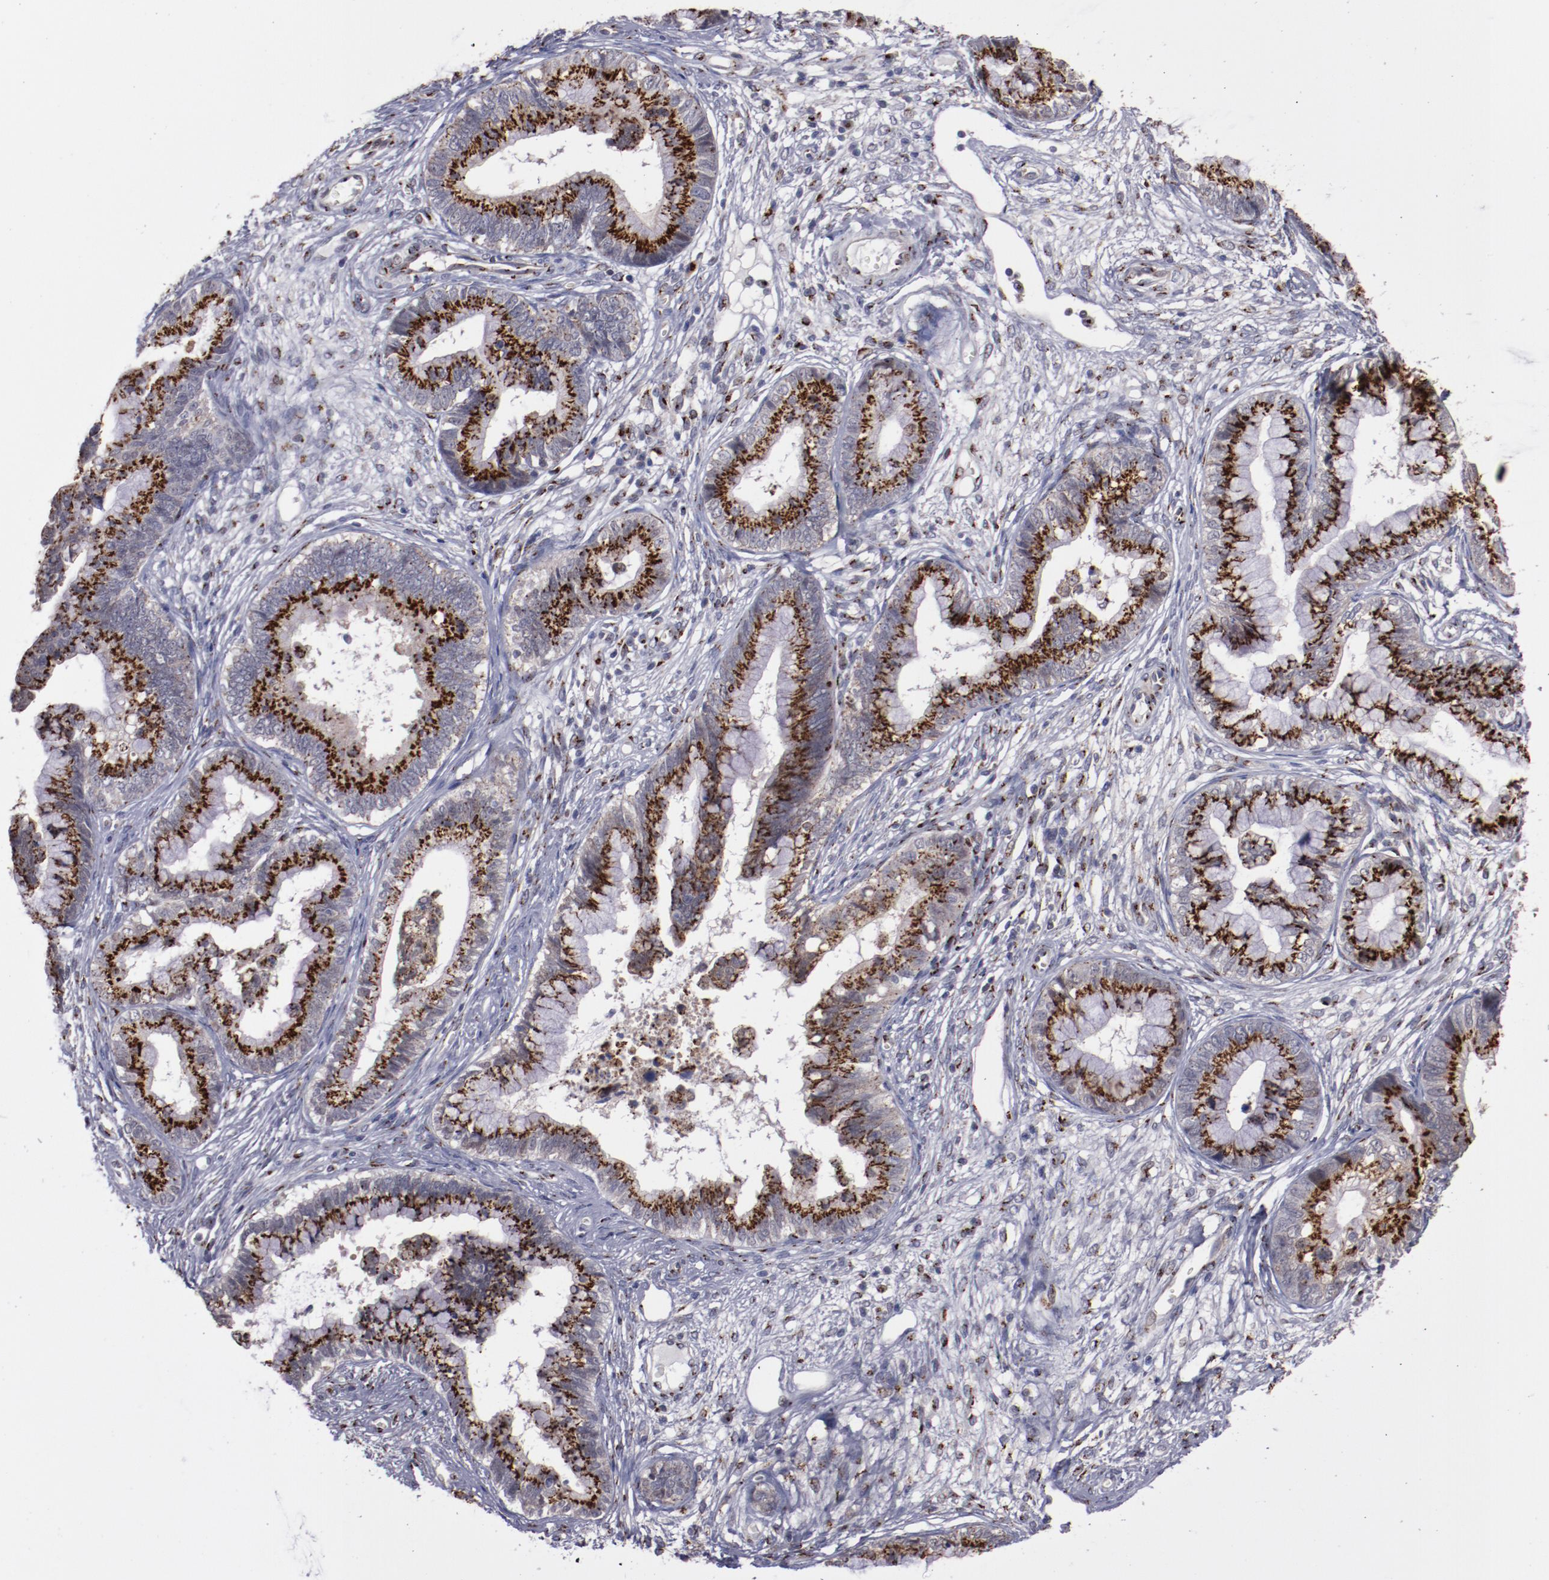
{"staining": {"intensity": "strong", "quantity": ">75%", "location": "cytoplasmic/membranous"}, "tissue": "cervical cancer", "cell_type": "Tumor cells", "image_type": "cancer", "snomed": [{"axis": "morphology", "description": "Adenocarcinoma, NOS"}, {"axis": "topography", "description": "Cervix"}], "caption": "A micrograph of adenocarcinoma (cervical) stained for a protein exhibits strong cytoplasmic/membranous brown staining in tumor cells. Nuclei are stained in blue.", "gene": "GOLIM4", "patient": {"sex": "female", "age": 44}}